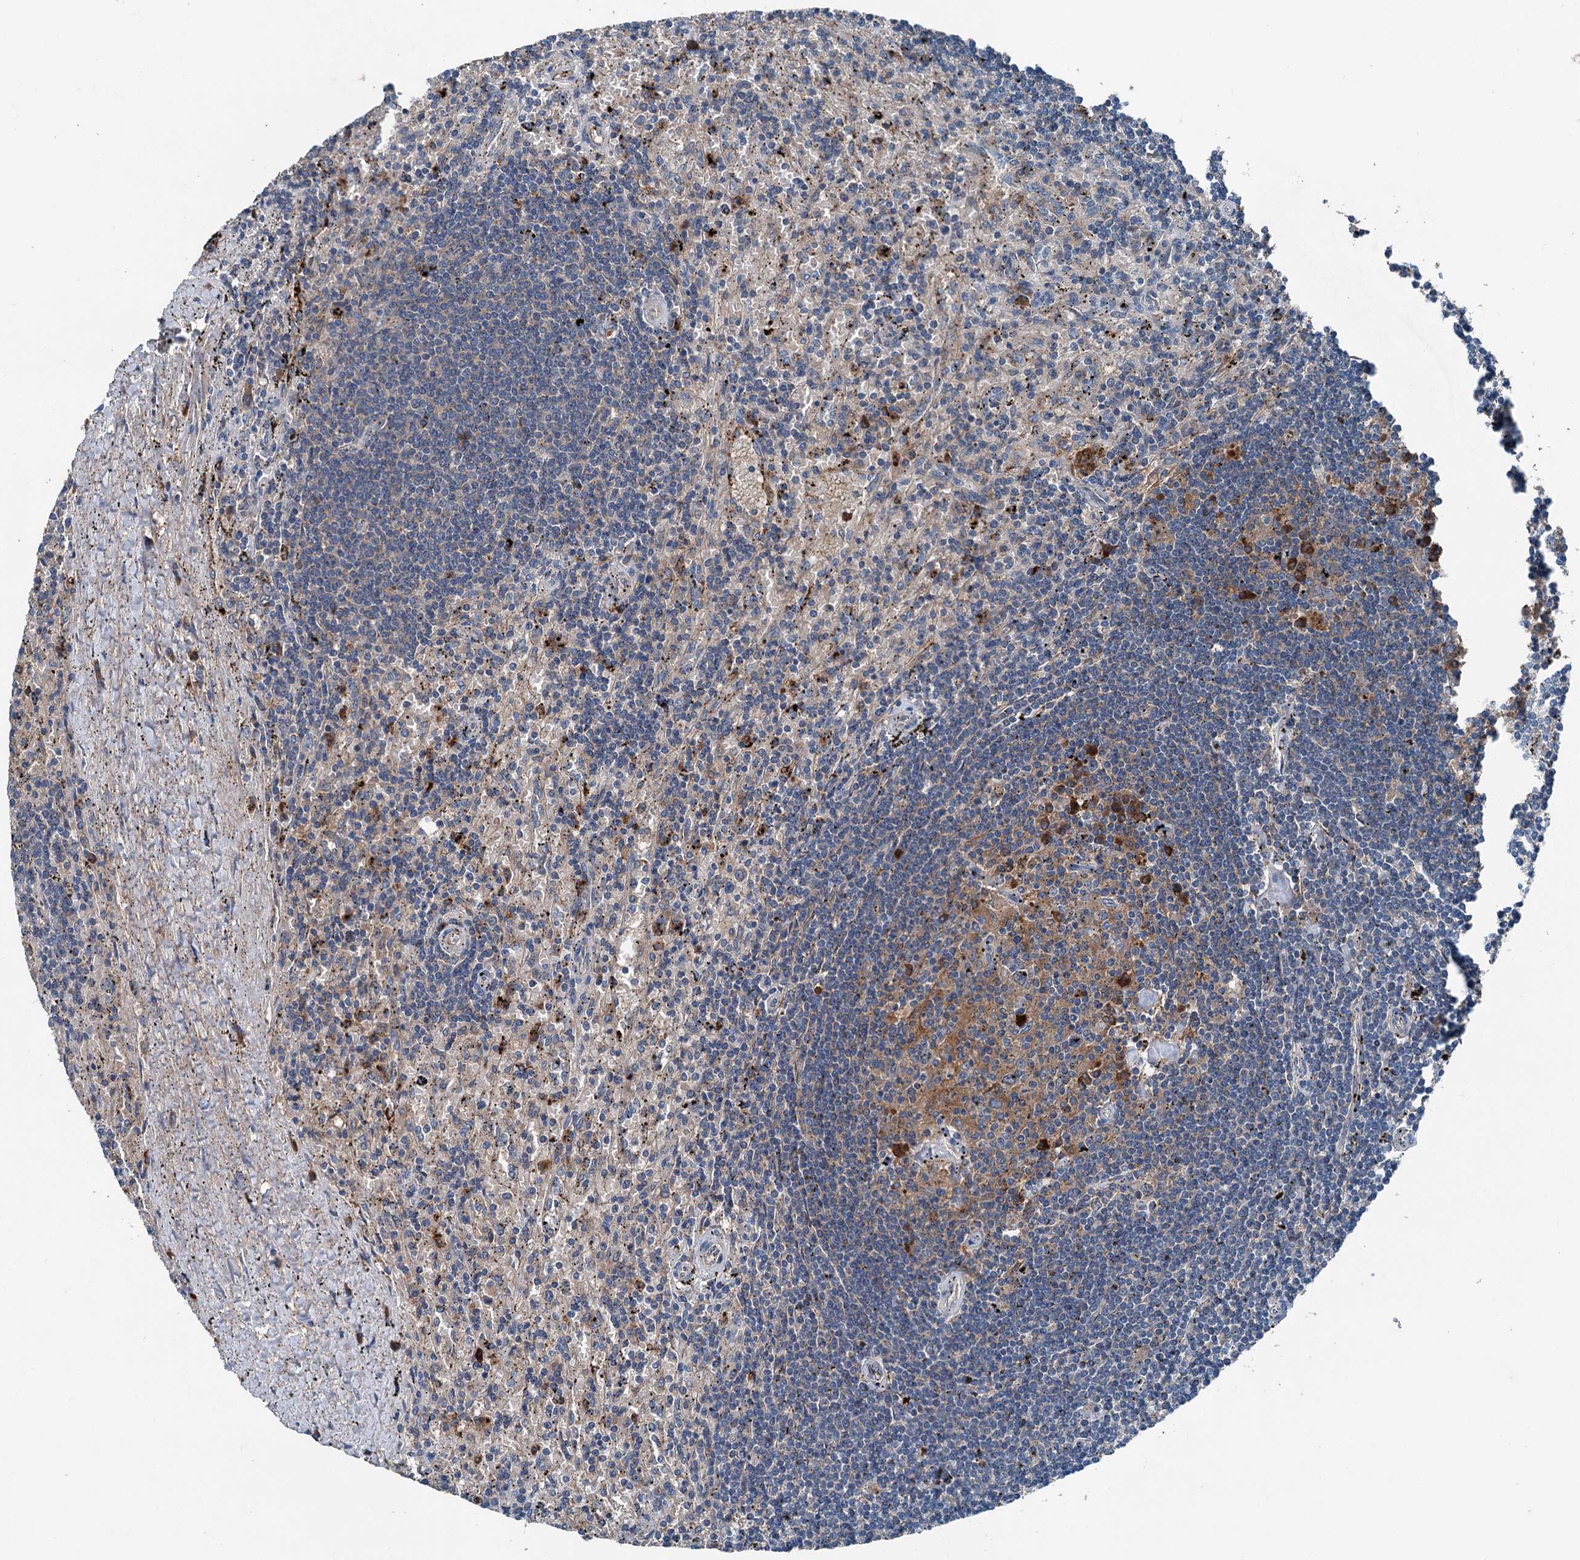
{"staining": {"intensity": "negative", "quantity": "none", "location": "none"}, "tissue": "lymphoma", "cell_type": "Tumor cells", "image_type": "cancer", "snomed": [{"axis": "morphology", "description": "Malignant lymphoma, non-Hodgkin's type, Low grade"}, {"axis": "topography", "description": "Spleen"}], "caption": "Human lymphoma stained for a protein using immunohistochemistry displays no expression in tumor cells.", "gene": "PDSS1", "patient": {"sex": "male", "age": 76}}